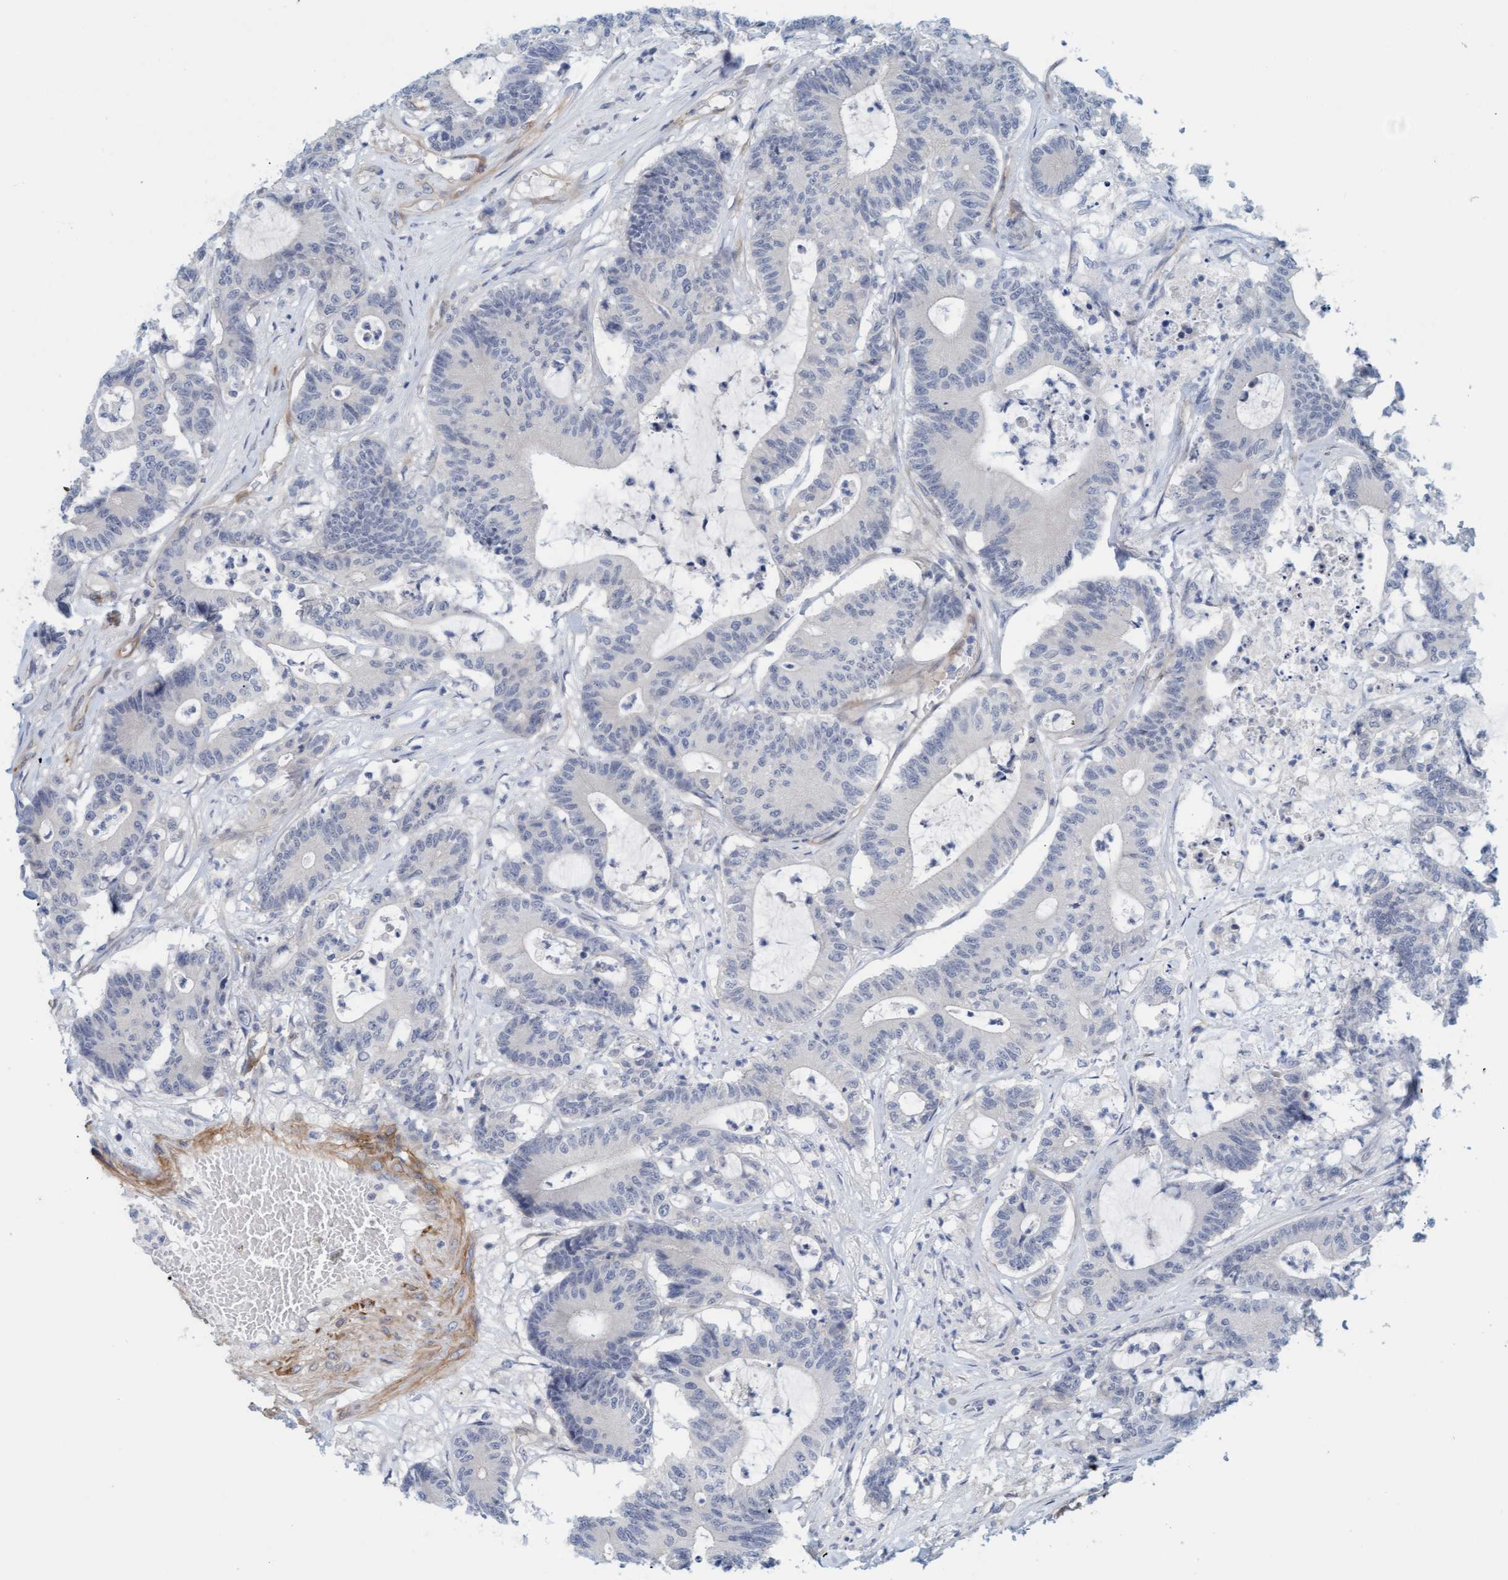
{"staining": {"intensity": "negative", "quantity": "none", "location": "none"}, "tissue": "colorectal cancer", "cell_type": "Tumor cells", "image_type": "cancer", "snomed": [{"axis": "morphology", "description": "Adenocarcinoma, NOS"}, {"axis": "topography", "description": "Colon"}], "caption": "IHC image of colorectal adenocarcinoma stained for a protein (brown), which reveals no positivity in tumor cells. The staining is performed using DAB (3,3'-diaminobenzidine) brown chromogen with nuclei counter-stained in using hematoxylin.", "gene": "TSTD2", "patient": {"sex": "female", "age": 84}}